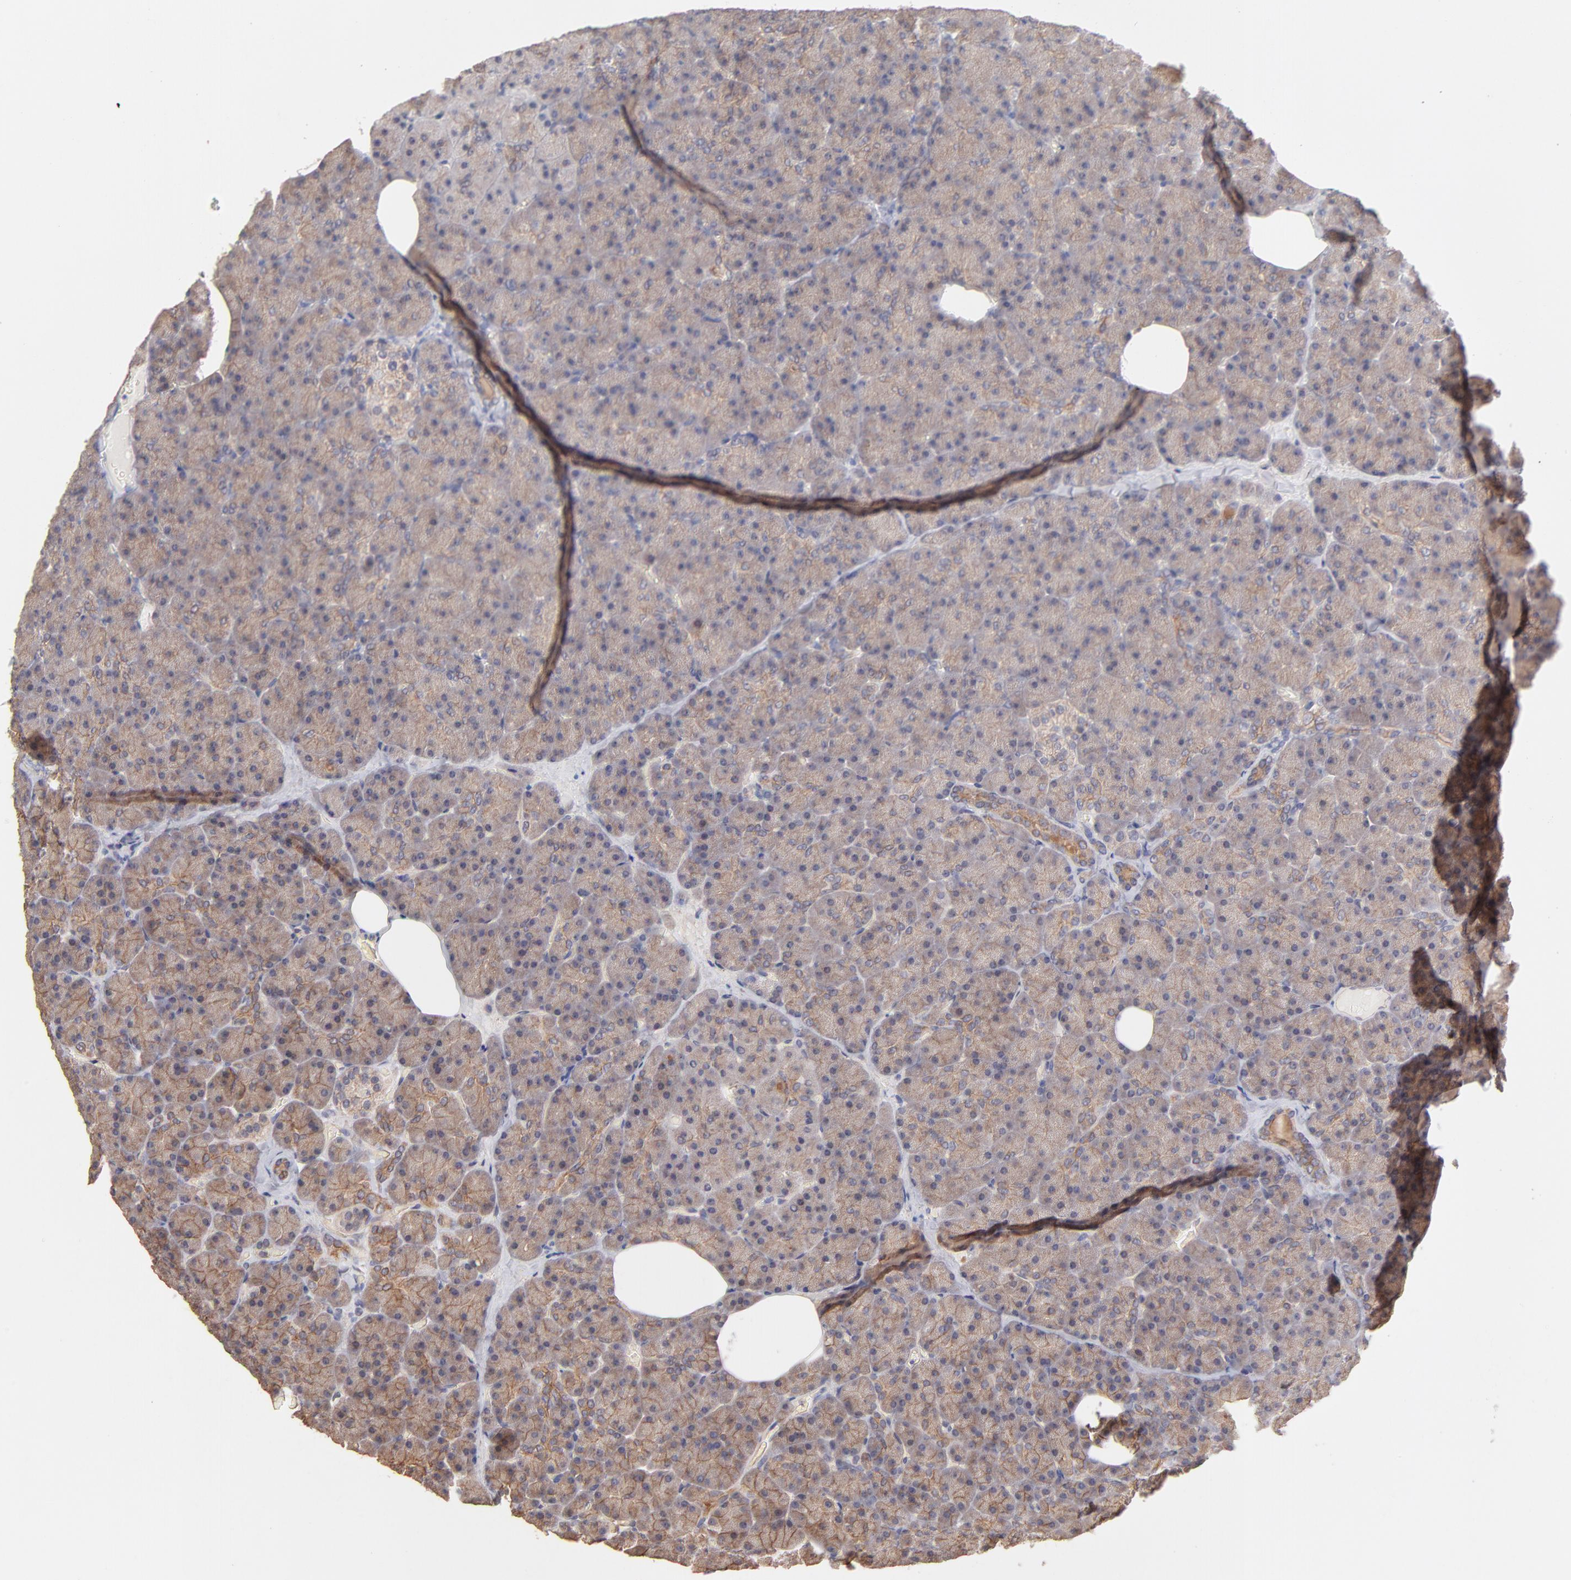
{"staining": {"intensity": "moderate", "quantity": ">75%", "location": "cytoplasmic/membranous"}, "tissue": "pancreas", "cell_type": "Exocrine glandular cells", "image_type": "normal", "snomed": [{"axis": "morphology", "description": "Normal tissue, NOS"}, {"axis": "topography", "description": "Pancreas"}], "caption": "Protein analysis of normal pancreas exhibits moderate cytoplasmic/membranous staining in about >75% of exocrine glandular cells.", "gene": "STAP2", "patient": {"sex": "female", "age": 35}}